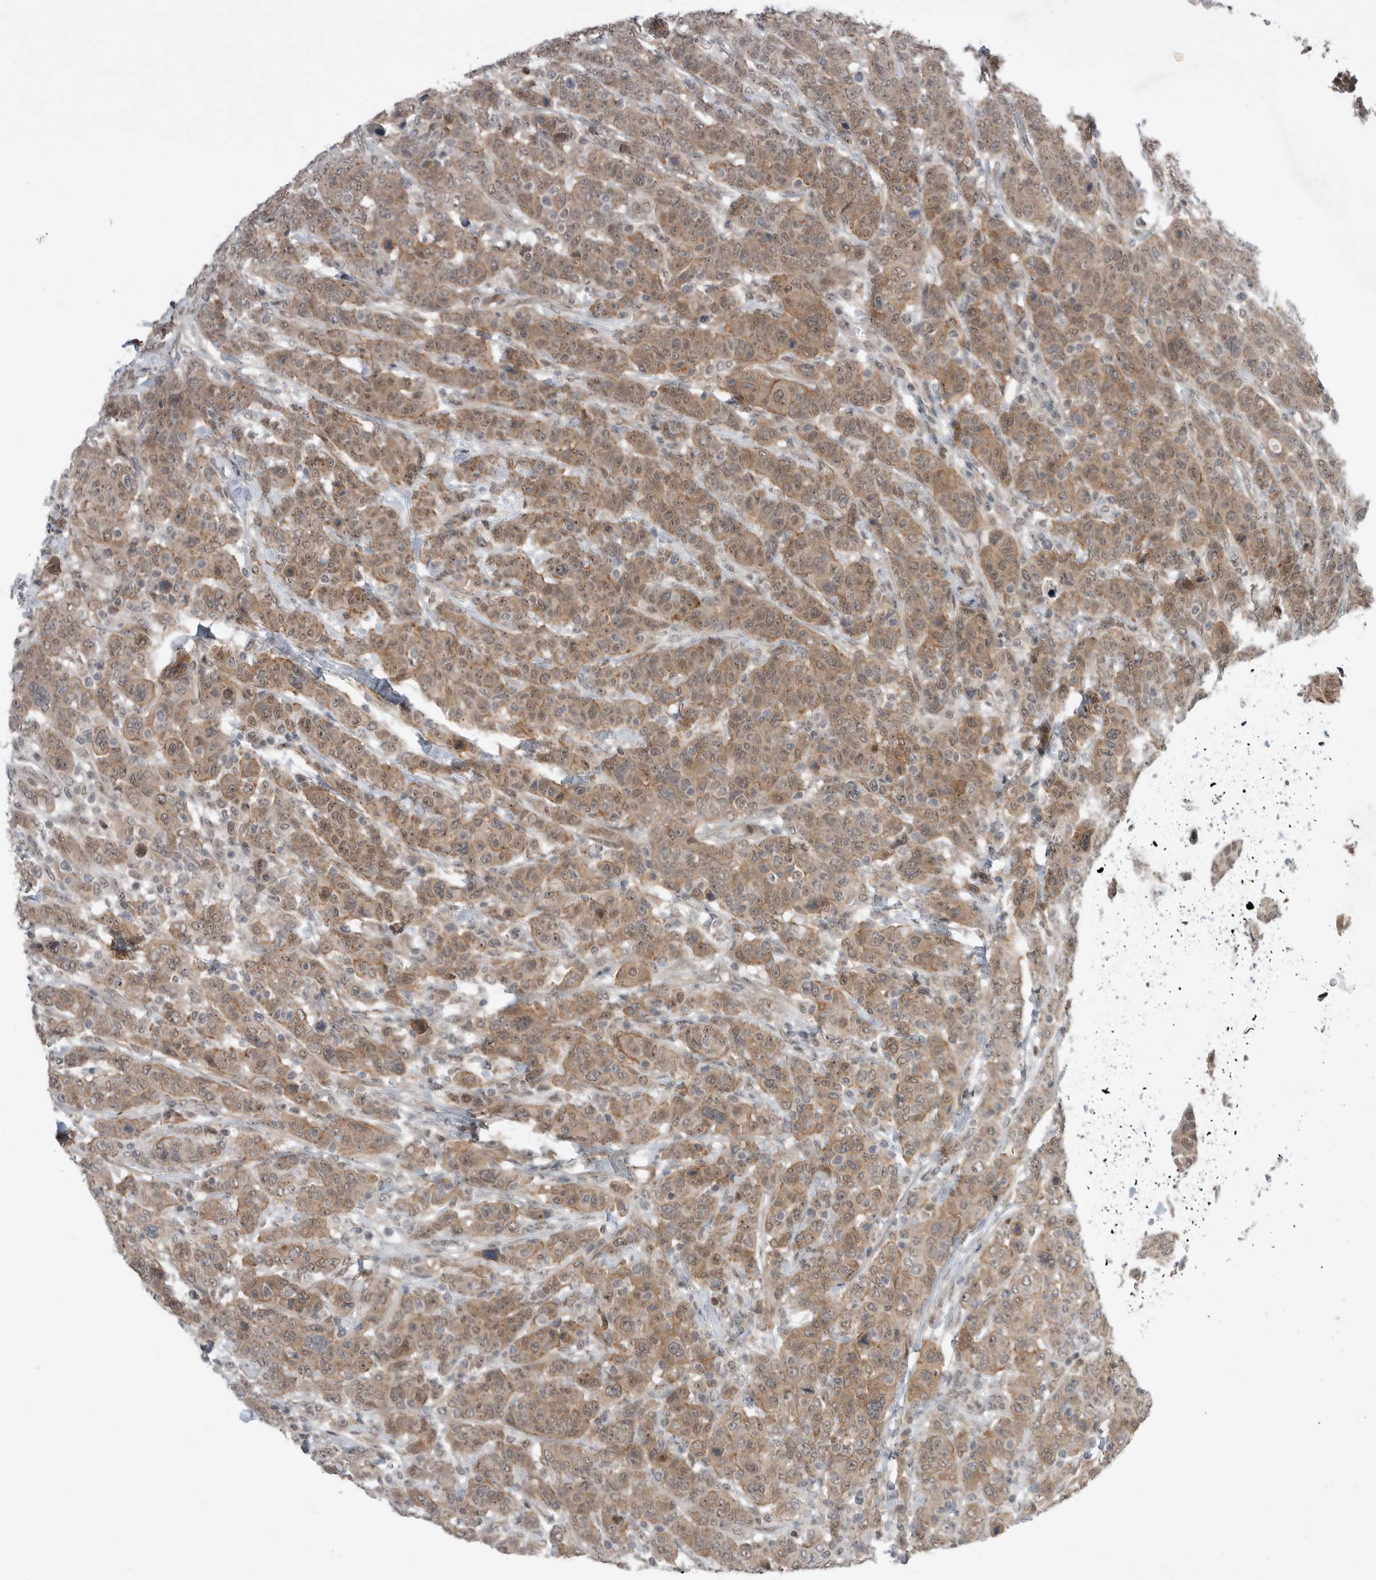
{"staining": {"intensity": "moderate", "quantity": ">75%", "location": "cytoplasmic/membranous"}, "tissue": "breast cancer", "cell_type": "Tumor cells", "image_type": "cancer", "snomed": [{"axis": "morphology", "description": "Duct carcinoma"}, {"axis": "topography", "description": "Breast"}], "caption": "High-power microscopy captured an IHC photomicrograph of breast cancer, revealing moderate cytoplasmic/membranous staining in approximately >75% of tumor cells.", "gene": "NTAQ1", "patient": {"sex": "female", "age": 37}}